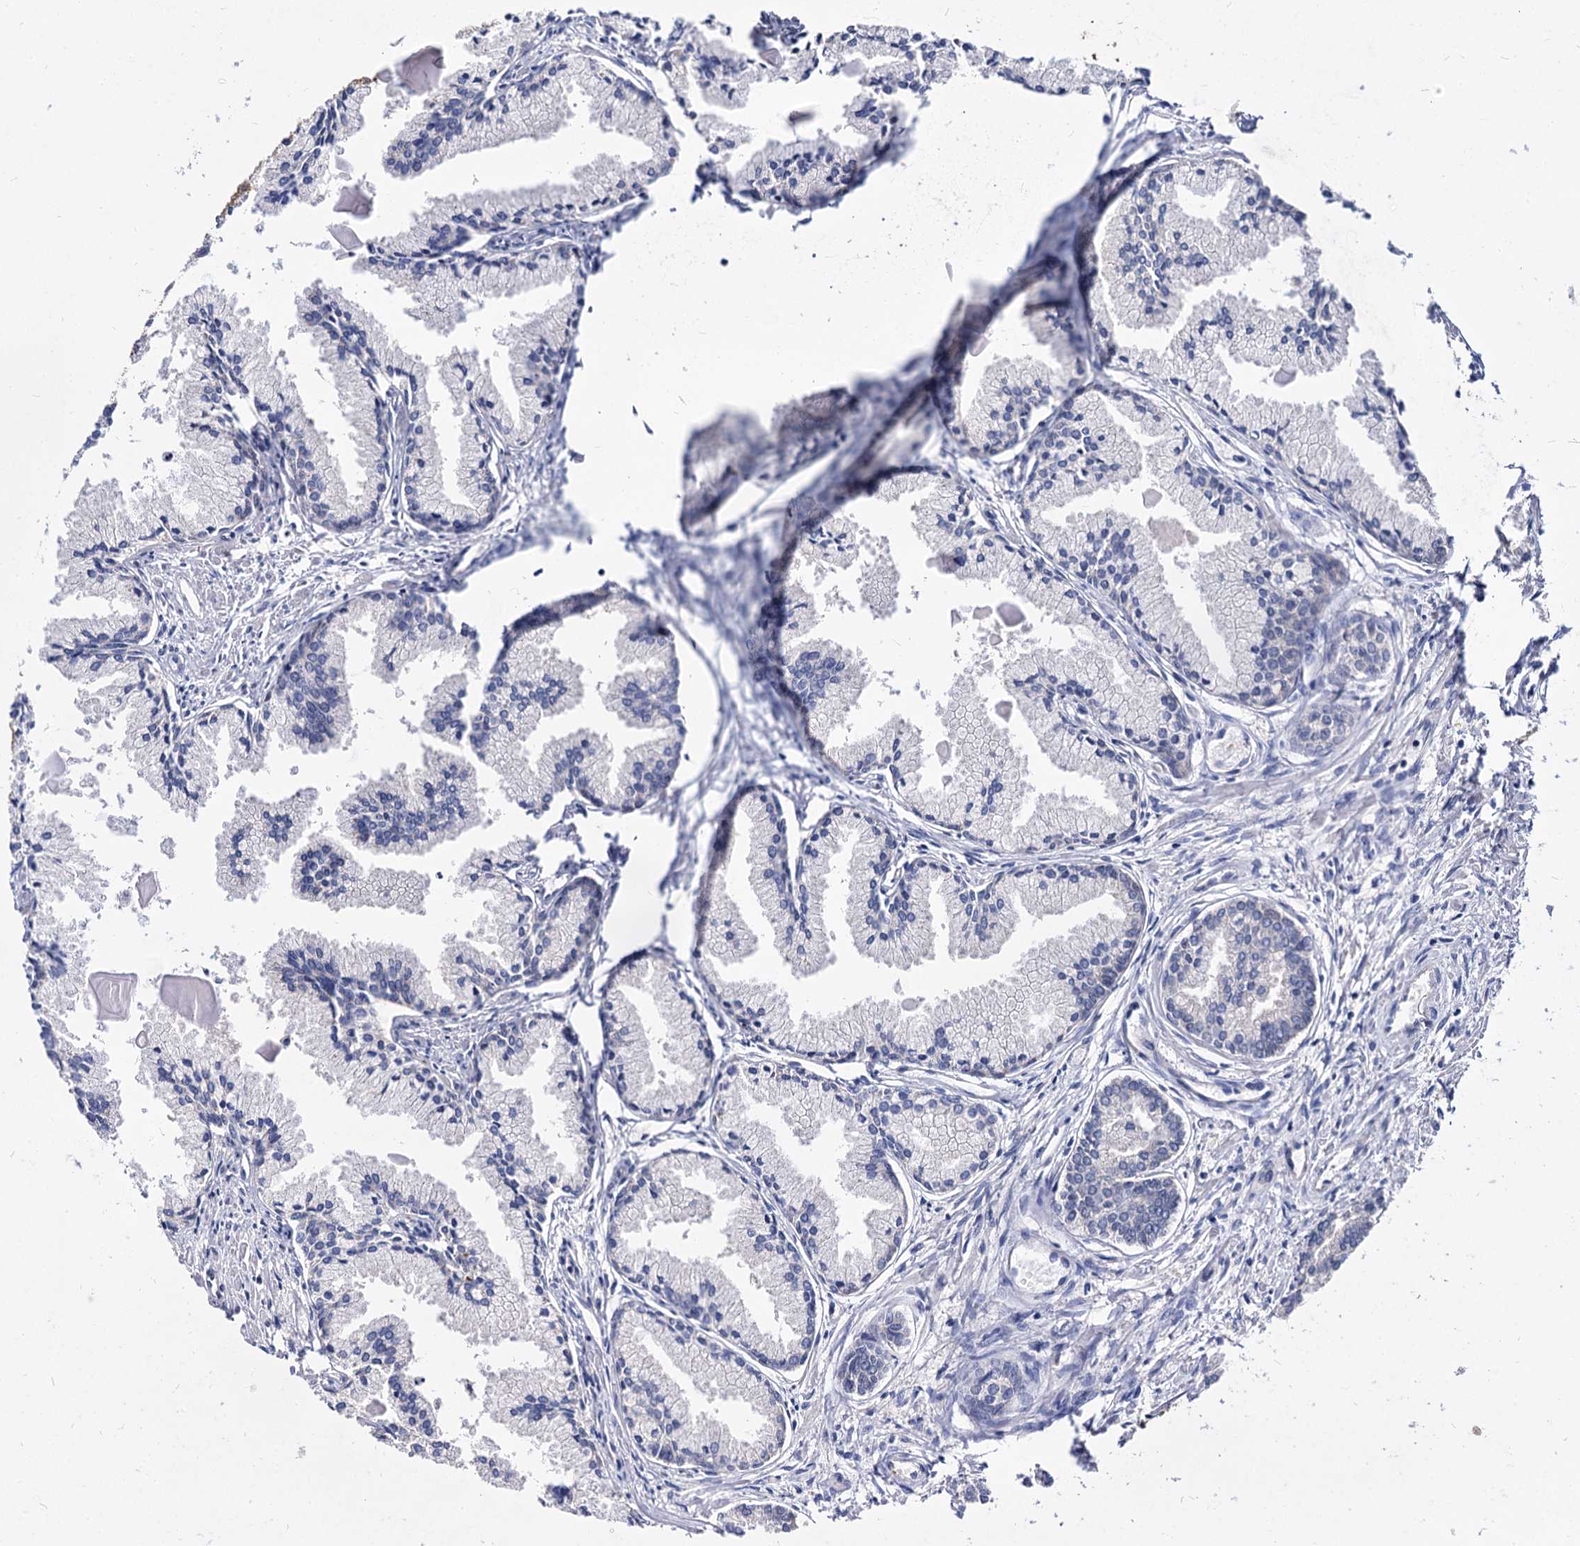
{"staining": {"intensity": "negative", "quantity": "none", "location": "none"}, "tissue": "prostate cancer", "cell_type": "Tumor cells", "image_type": "cancer", "snomed": [{"axis": "morphology", "description": "Adenocarcinoma, High grade"}, {"axis": "topography", "description": "Prostate"}], "caption": "The histopathology image demonstrates no staining of tumor cells in prostate high-grade adenocarcinoma.", "gene": "NME1", "patient": {"sex": "male", "age": 68}}